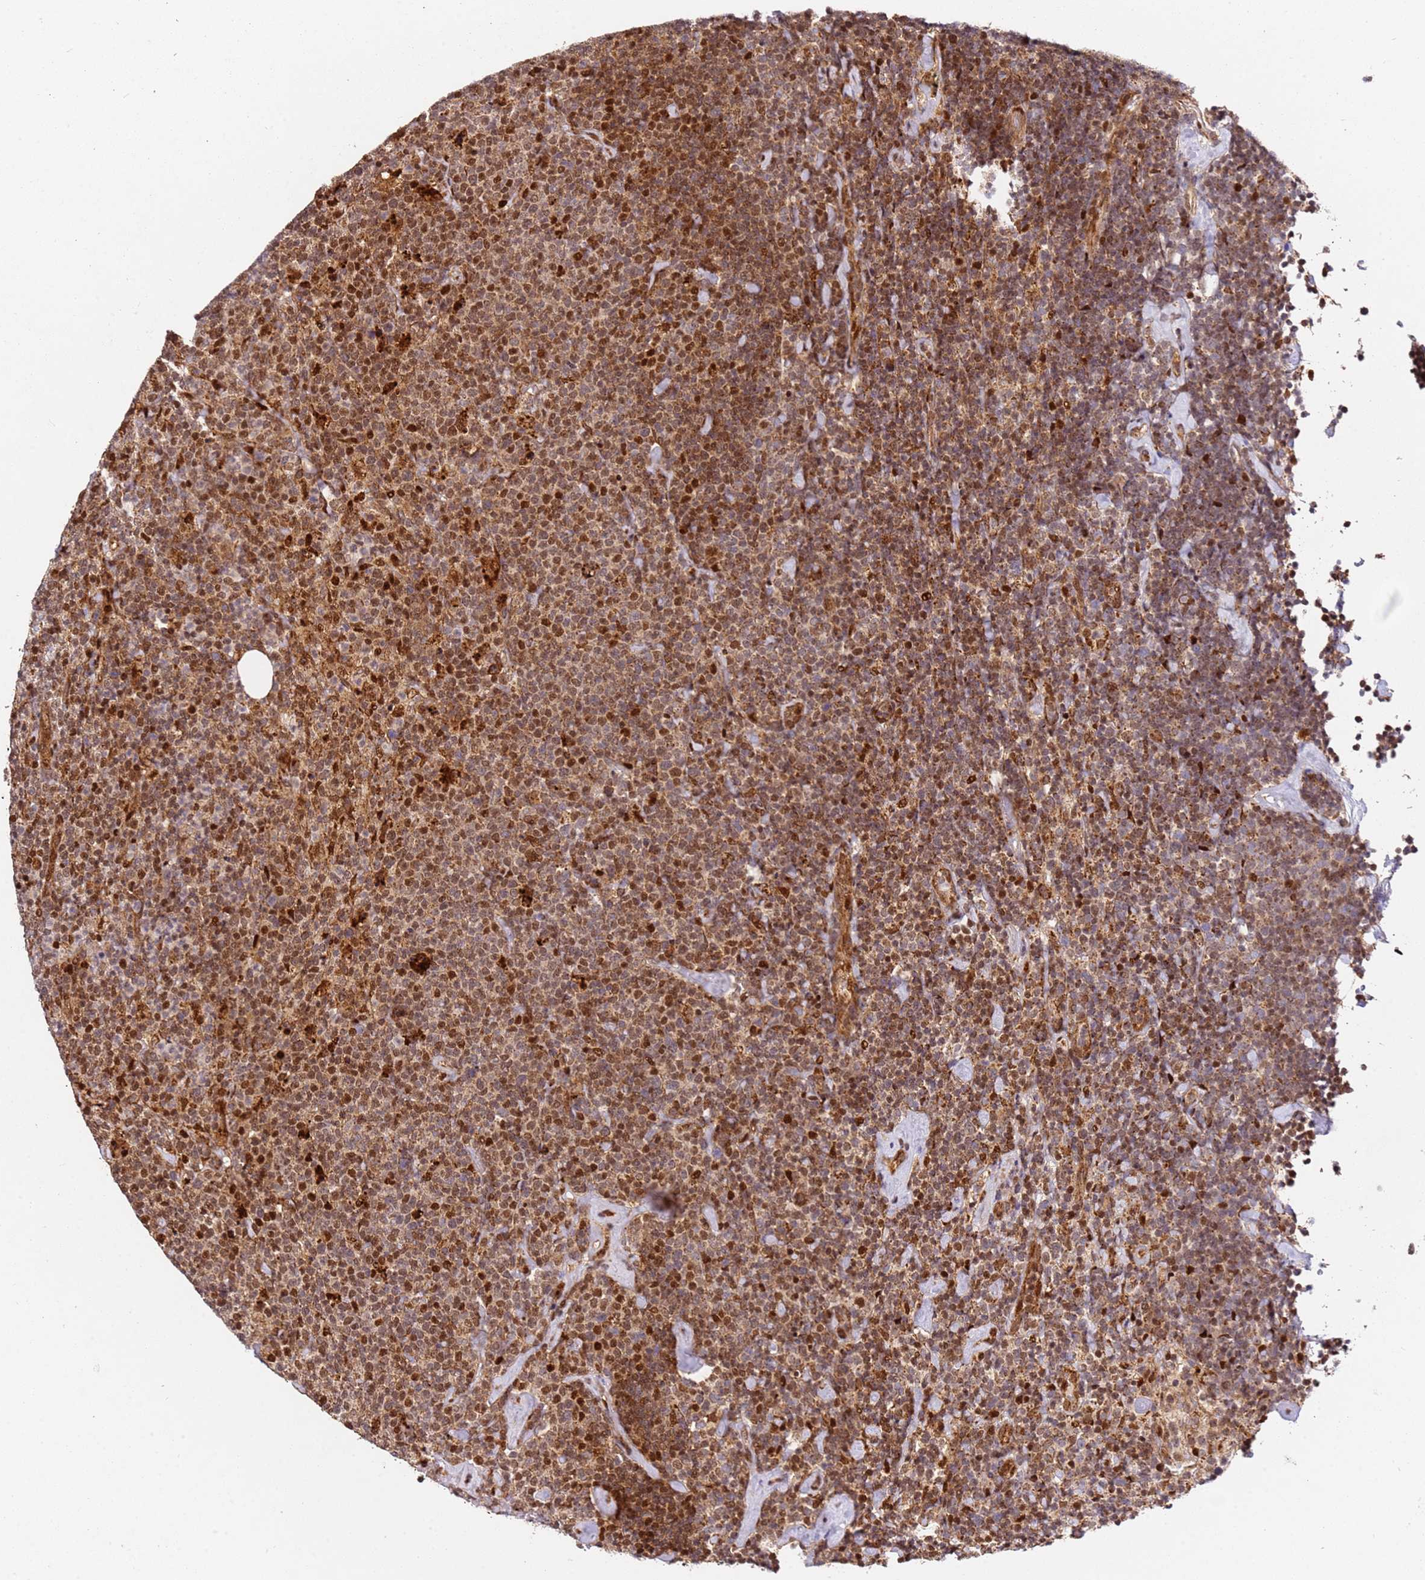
{"staining": {"intensity": "moderate", "quantity": ">75%", "location": "cytoplasmic/membranous,nuclear"}, "tissue": "lymphoma", "cell_type": "Tumor cells", "image_type": "cancer", "snomed": [{"axis": "morphology", "description": "Malignant lymphoma, non-Hodgkin's type, High grade"}, {"axis": "topography", "description": "Lymph node"}], "caption": "Tumor cells demonstrate moderate cytoplasmic/membranous and nuclear staining in approximately >75% of cells in malignant lymphoma, non-Hodgkin's type (high-grade). Ihc stains the protein in brown and the nuclei are stained blue.", "gene": "SMOX", "patient": {"sex": "male", "age": 61}}